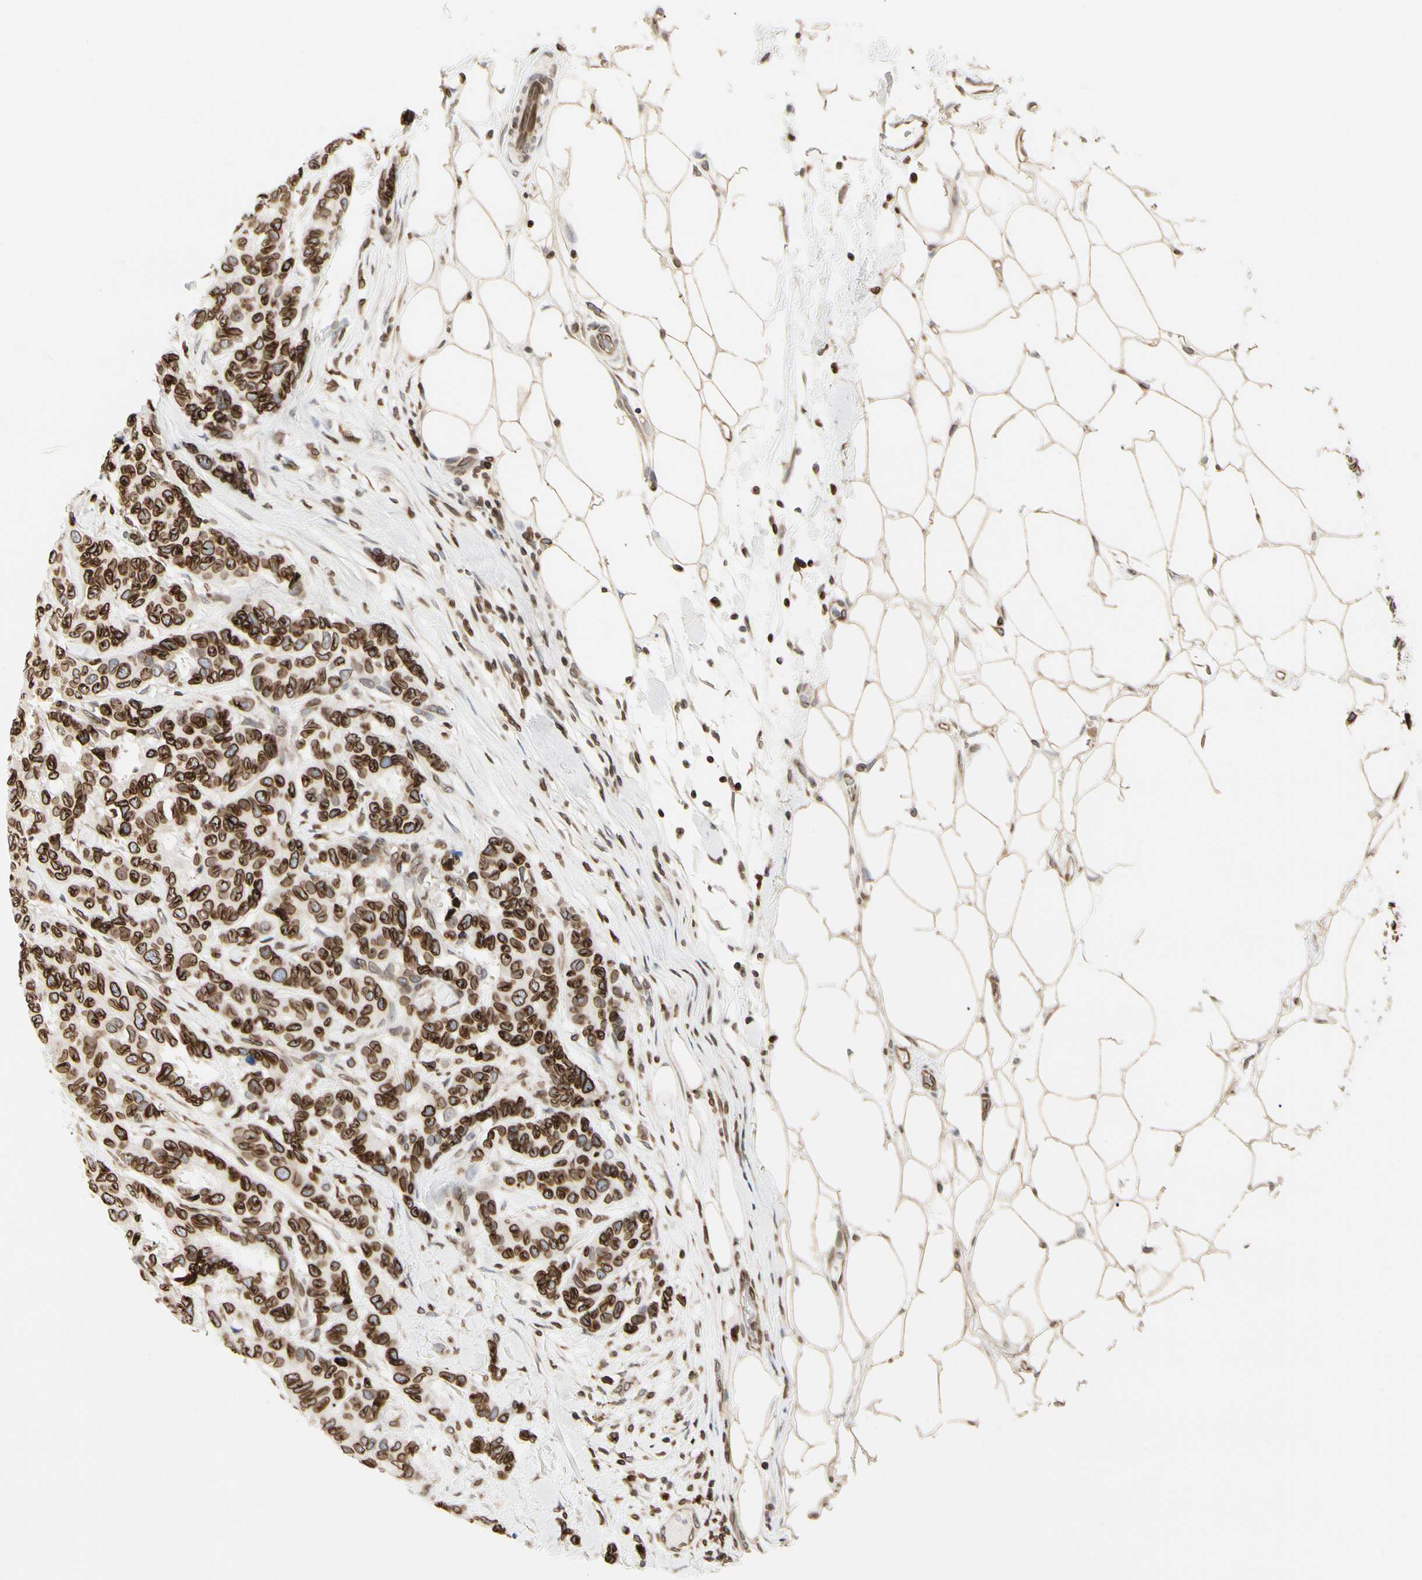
{"staining": {"intensity": "strong", "quantity": ">75%", "location": "cytoplasmic/membranous,nuclear"}, "tissue": "breast cancer", "cell_type": "Tumor cells", "image_type": "cancer", "snomed": [{"axis": "morphology", "description": "Duct carcinoma"}, {"axis": "topography", "description": "Breast"}], "caption": "Immunohistochemistry (IHC) photomicrograph of neoplastic tissue: human breast invasive ductal carcinoma stained using IHC exhibits high levels of strong protein expression localized specifically in the cytoplasmic/membranous and nuclear of tumor cells, appearing as a cytoplasmic/membranous and nuclear brown color.", "gene": "TMPO", "patient": {"sex": "female", "age": 87}}